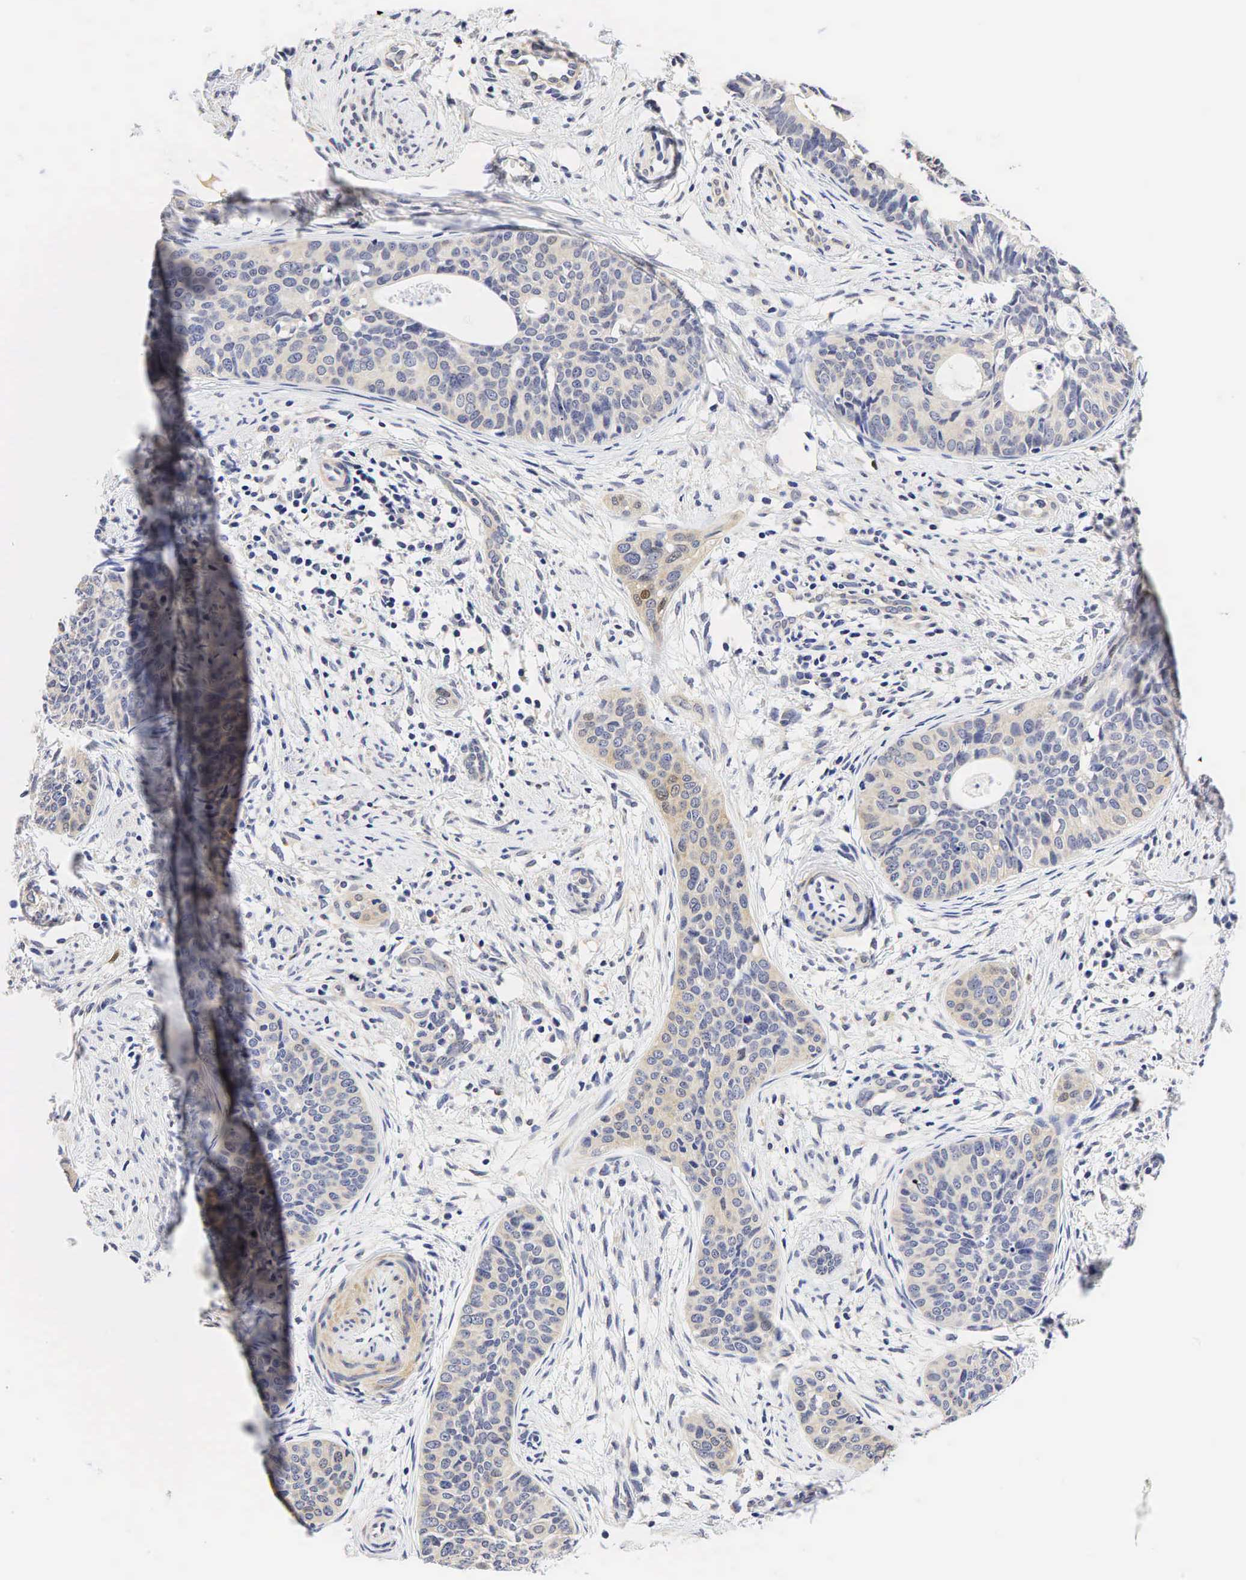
{"staining": {"intensity": "negative", "quantity": "none", "location": "none"}, "tissue": "cervical cancer", "cell_type": "Tumor cells", "image_type": "cancer", "snomed": [{"axis": "morphology", "description": "Squamous cell carcinoma, NOS"}, {"axis": "topography", "description": "Cervix"}], "caption": "Tumor cells show no significant expression in cervical cancer.", "gene": "CCND1", "patient": {"sex": "female", "age": 34}}